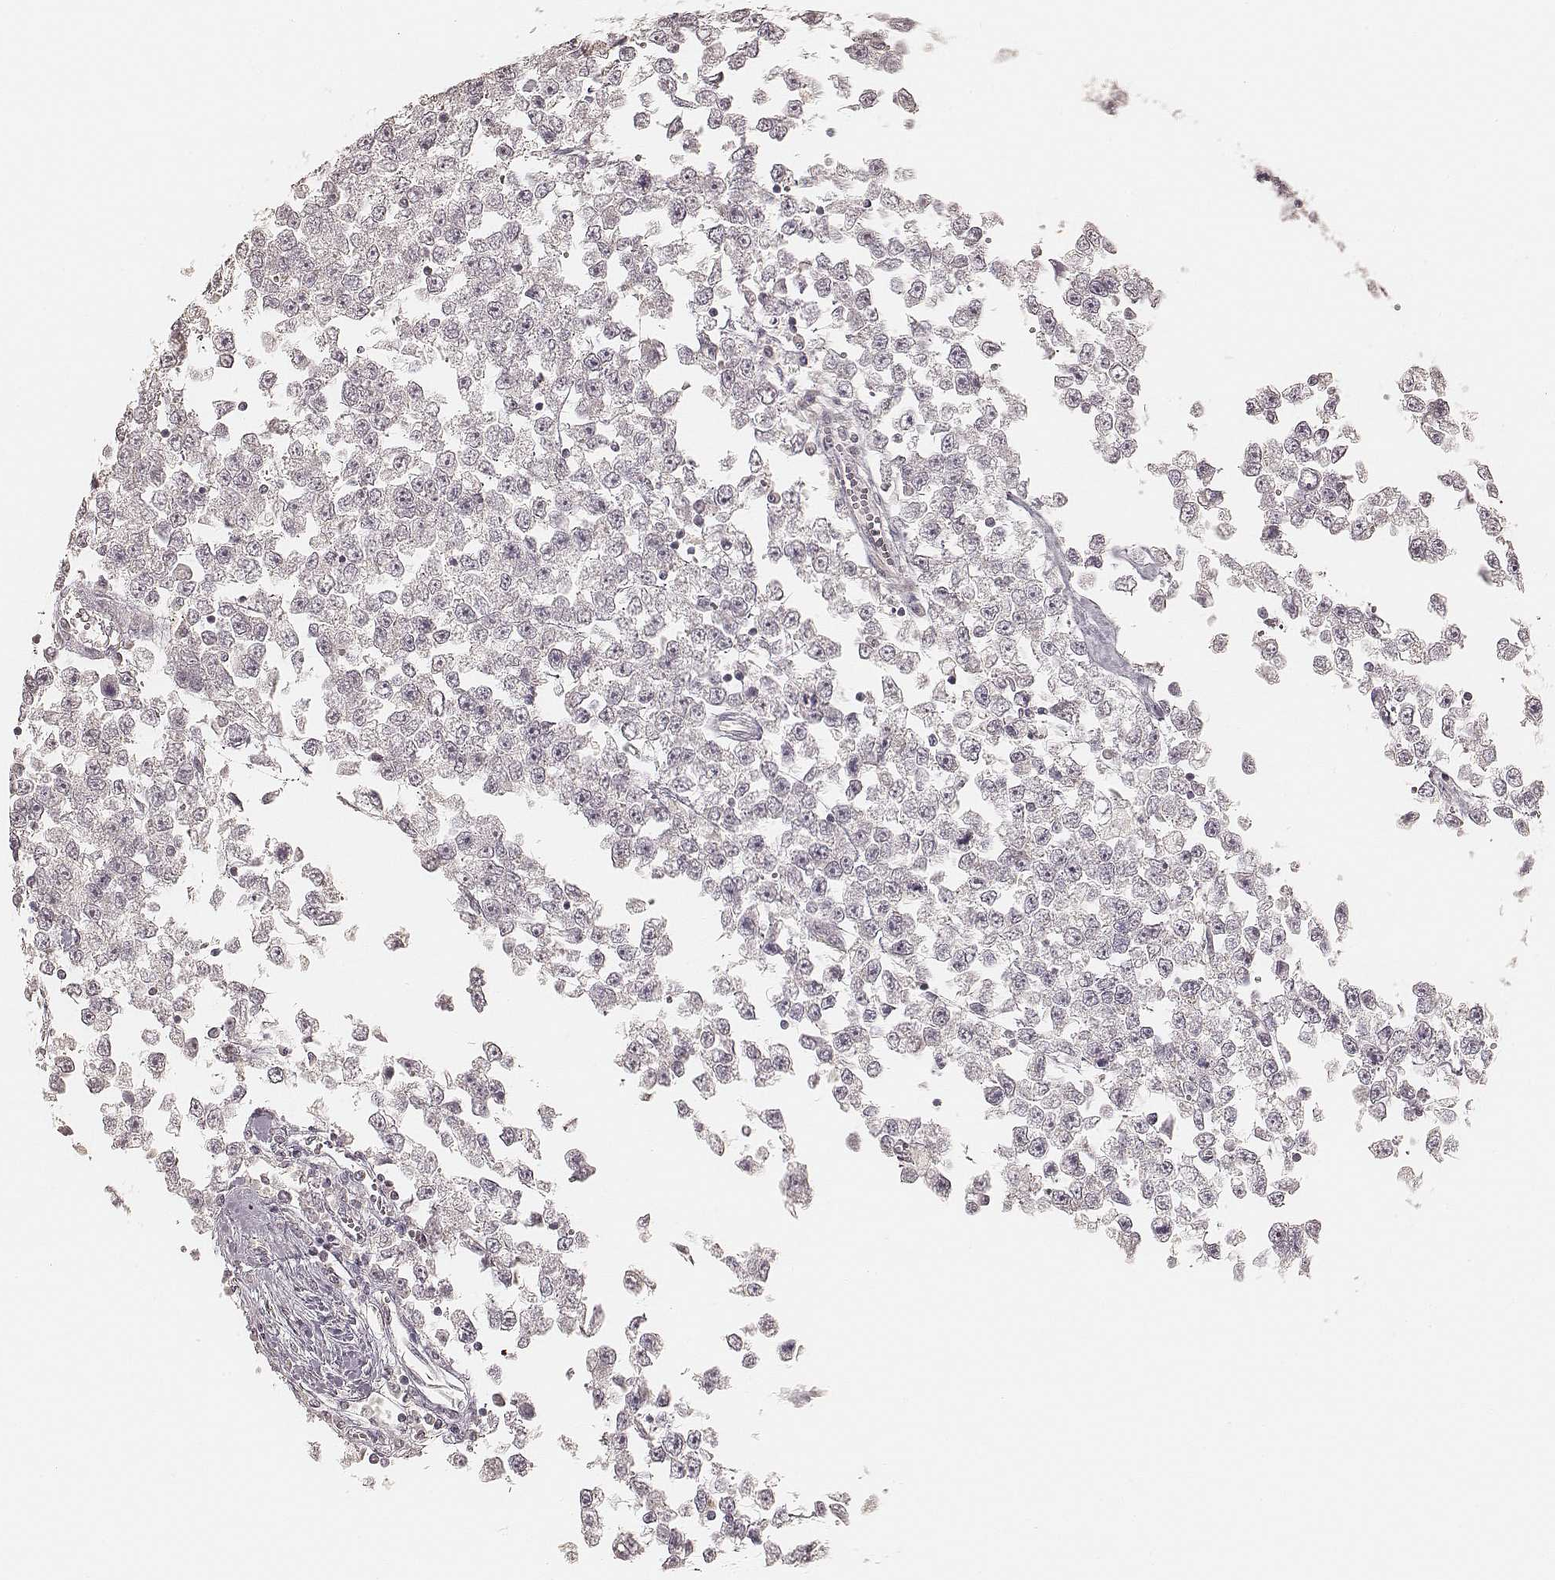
{"staining": {"intensity": "weak", "quantity": "<25%", "location": "cytoplasmic/membranous"}, "tissue": "testis cancer", "cell_type": "Tumor cells", "image_type": "cancer", "snomed": [{"axis": "morphology", "description": "Seminoma, NOS"}, {"axis": "topography", "description": "Testis"}], "caption": "A histopathology image of human seminoma (testis) is negative for staining in tumor cells.", "gene": "GORASP2", "patient": {"sex": "male", "age": 34}}